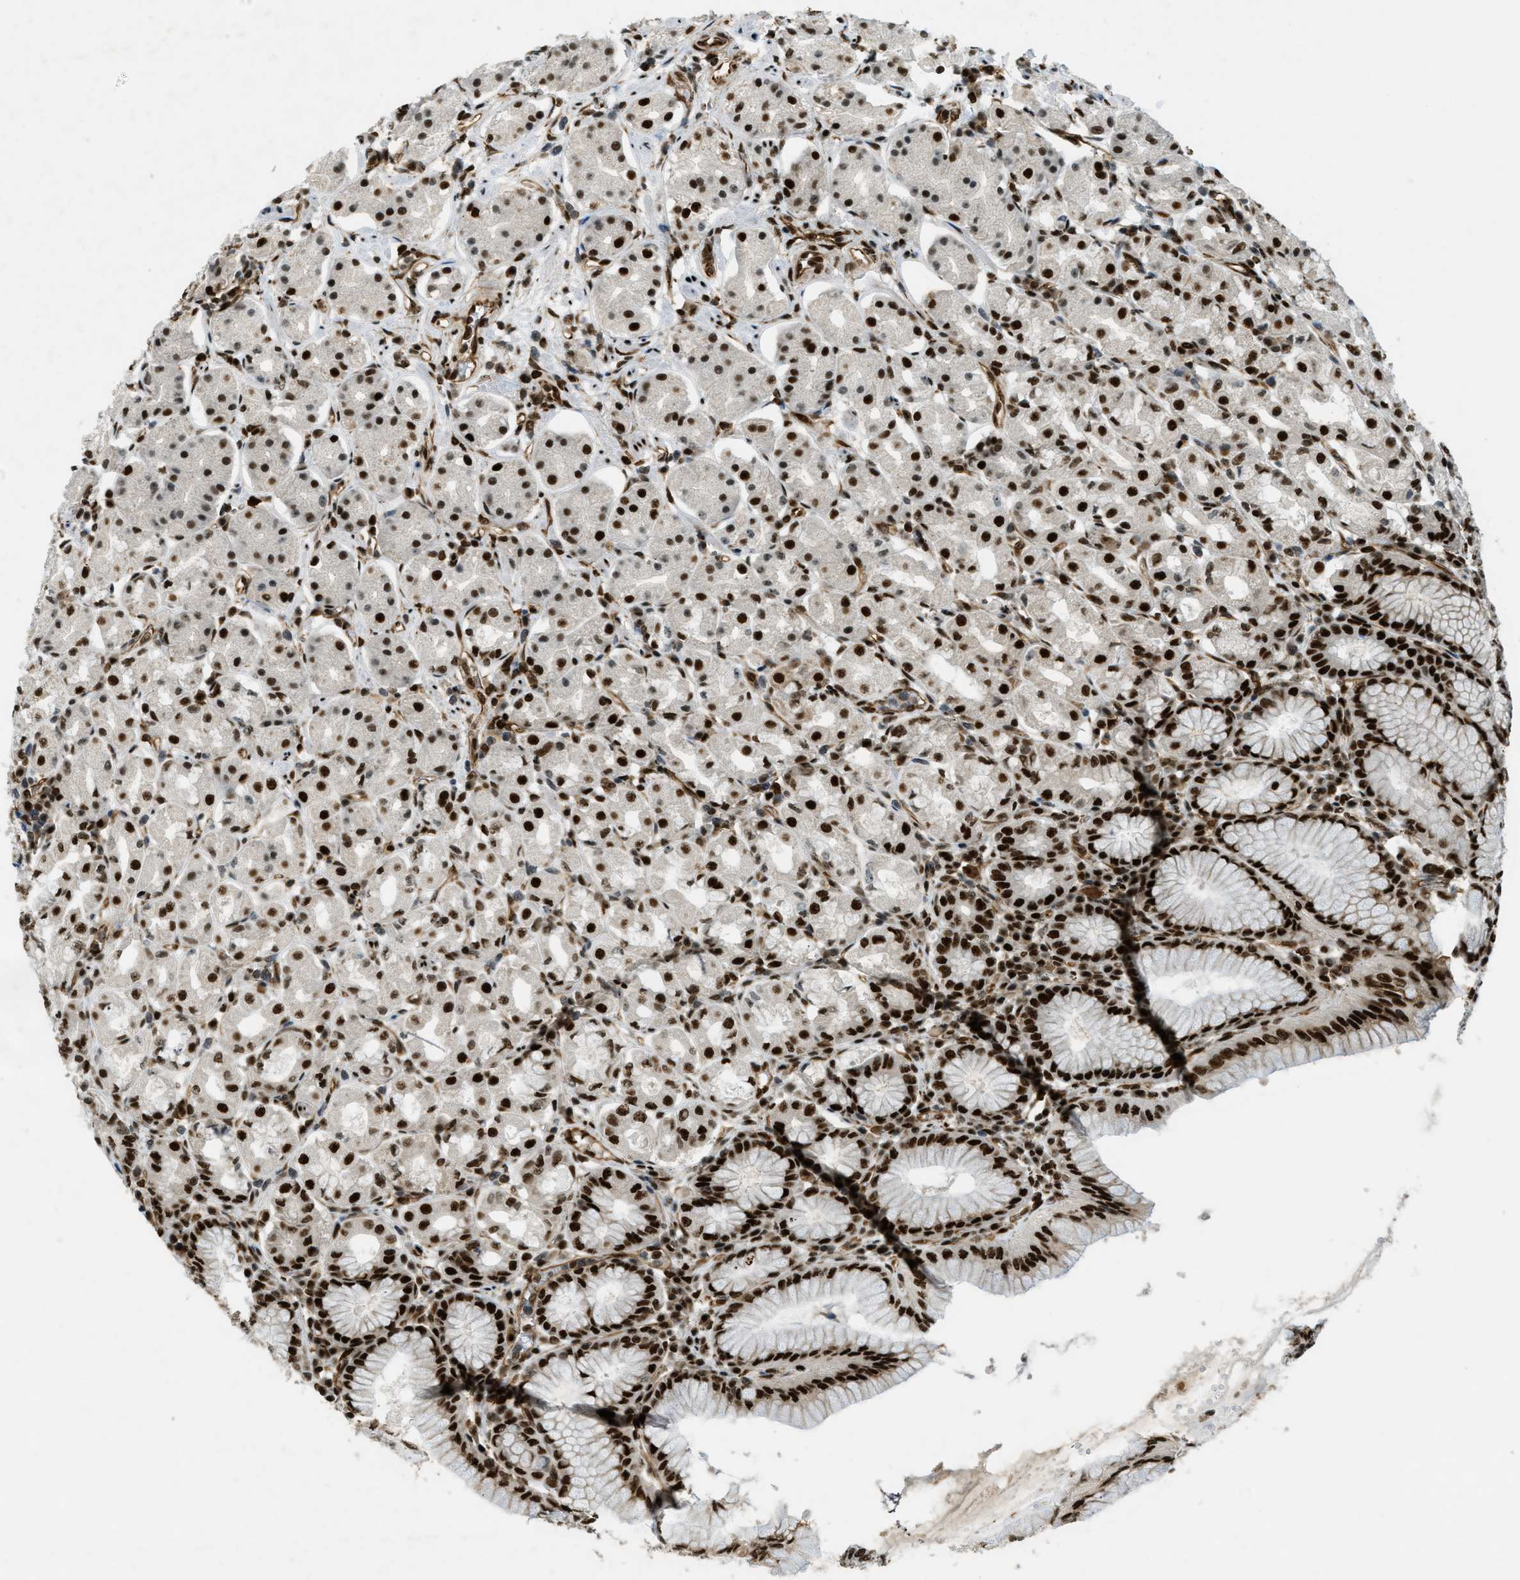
{"staining": {"intensity": "strong", "quantity": ">75%", "location": "nuclear"}, "tissue": "stomach", "cell_type": "Glandular cells", "image_type": "normal", "snomed": [{"axis": "morphology", "description": "Normal tissue, NOS"}, {"axis": "topography", "description": "Stomach"}, {"axis": "topography", "description": "Stomach, lower"}], "caption": "Immunohistochemical staining of normal human stomach displays >75% levels of strong nuclear protein staining in approximately >75% of glandular cells. Using DAB (3,3'-diaminobenzidine) (brown) and hematoxylin (blue) stains, captured at high magnification using brightfield microscopy.", "gene": "ZFR", "patient": {"sex": "female", "age": 56}}